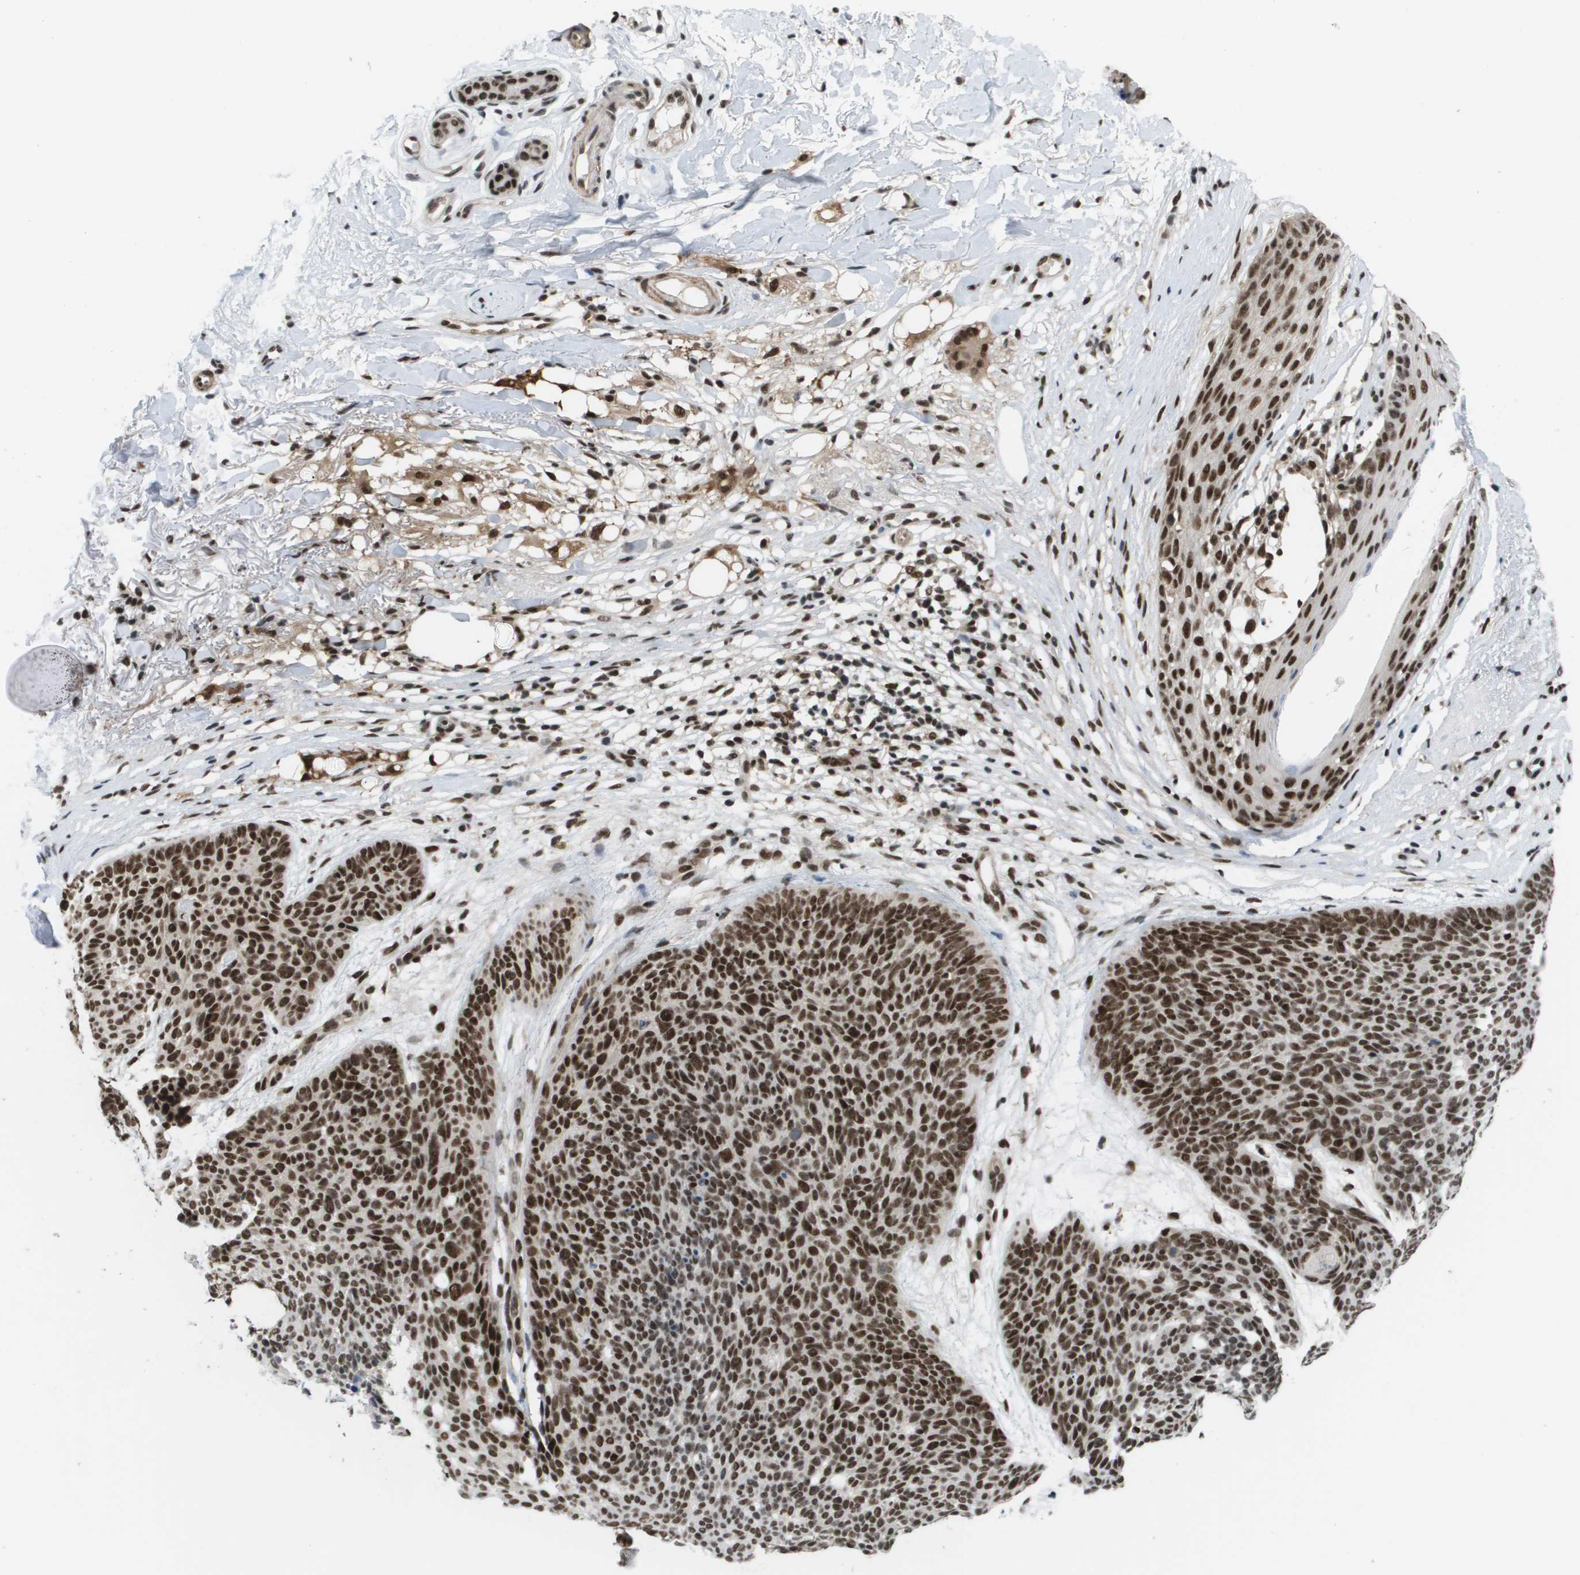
{"staining": {"intensity": "strong", "quantity": ">75%", "location": "nuclear"}, "tissue": "skin cancer", "cell_type": "Tumor cells", "image_type": "cancer", "snomed": [{"axis": "morphology", "description": "Normal tissue, NOS"}, {"axis": "morphology", "description": "Basal cell carcinoma"}, {"axis": "topography", "description": "Skin"}], "caption": "A photomicrograph of skin basal cell carcinoma stained for a protein reveals strong nuclear brown staining in tumor cells.", "gene": "PRCC", "patient": {"sex": "female", "age": 70}}